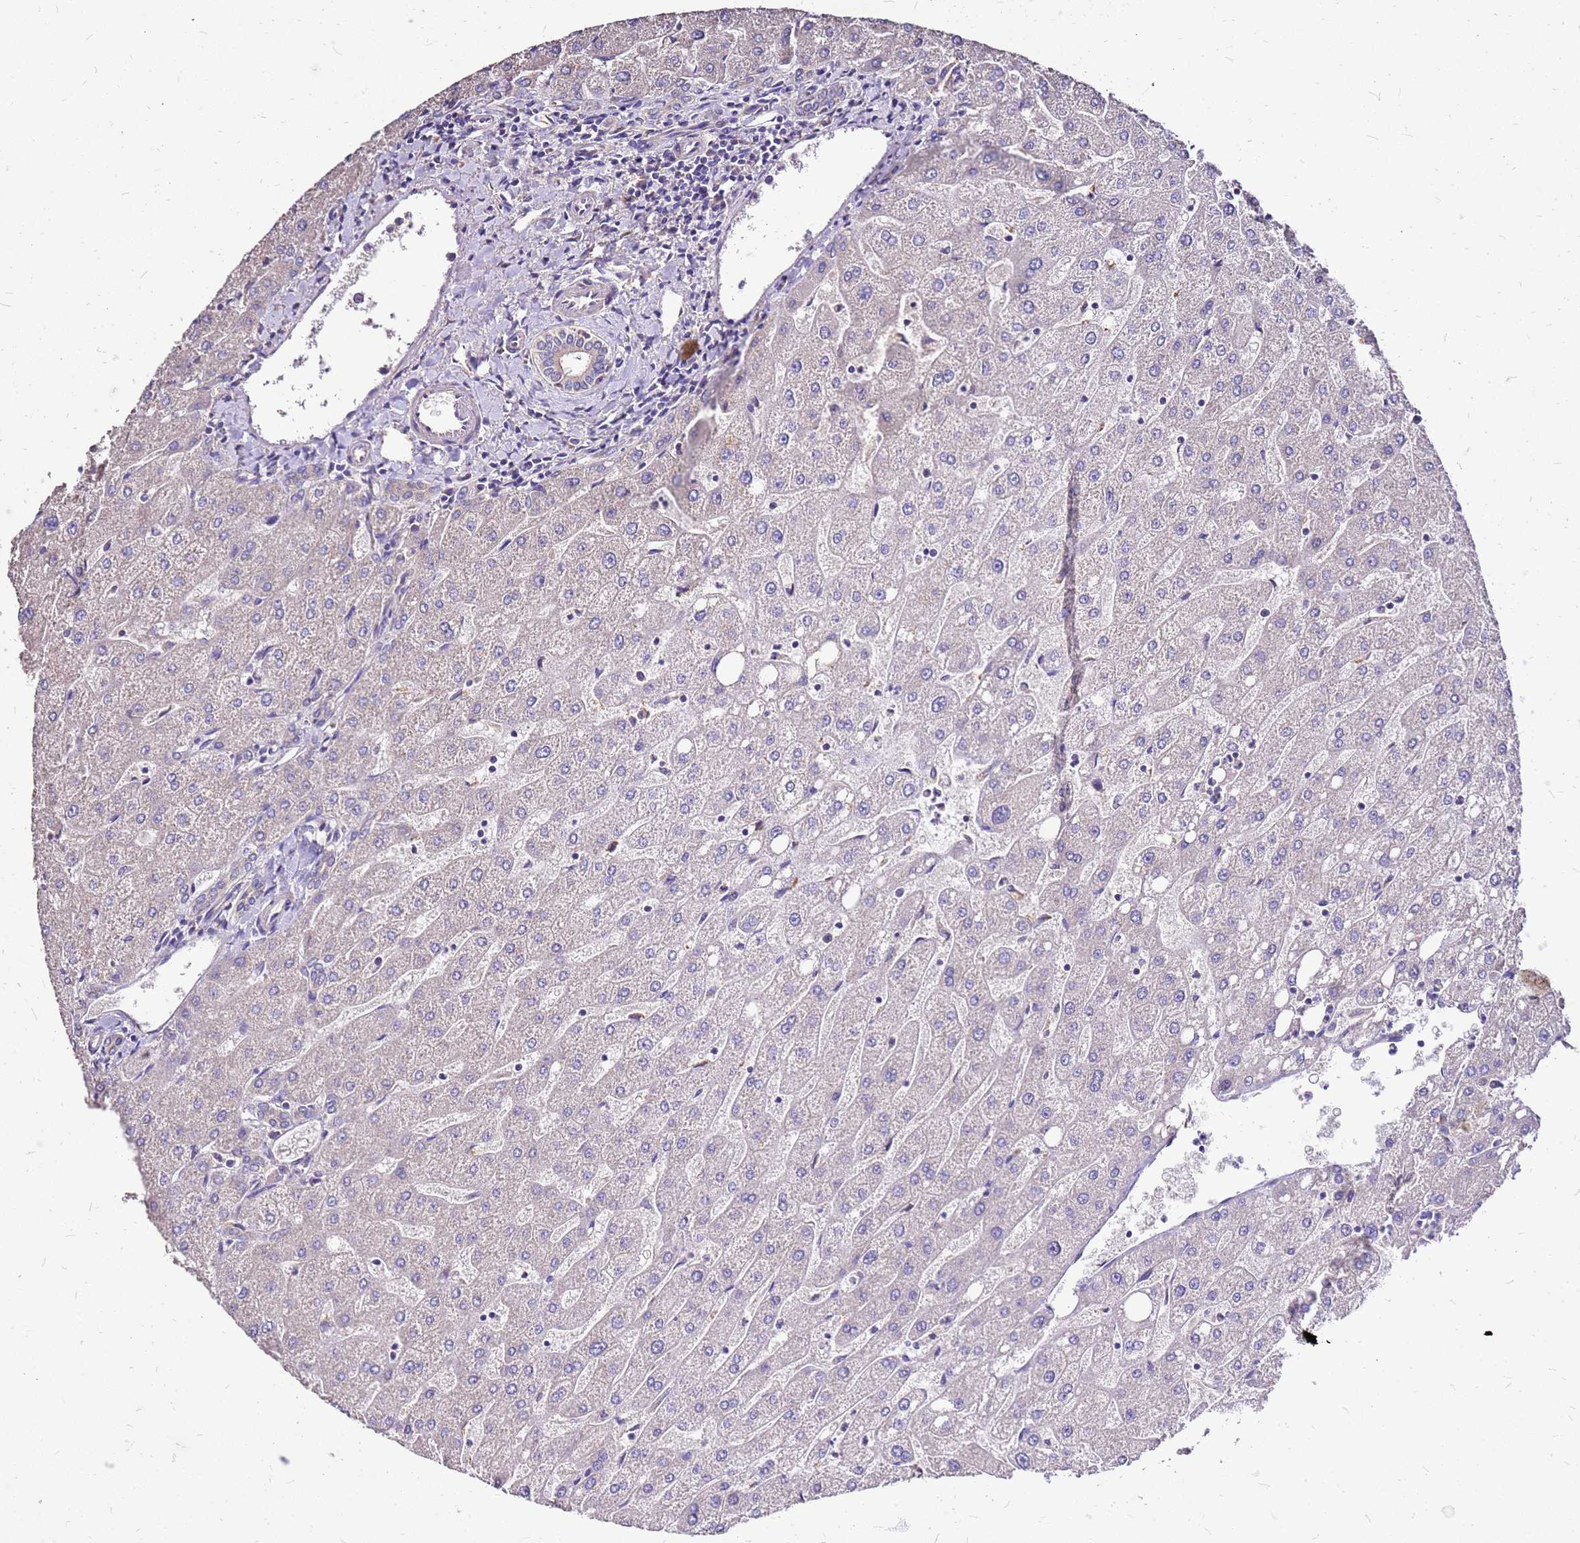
{"staining": {"intensity": "negative", "quantity": "none", "location": "none"}, "tissue": "liver", "cell_type": "Cholangiocytes", "image_type": "normal", "snomed": [{"axis": "morphology", "description": "Normal tissue, NOS"}, {"axis": "topography", "description": "Liver"}], "caption": "Immunohistochemistry histopathology image of unremarkable liver: human liver stained with DAB (3,3'-diaminobenzidine) shows no significant protein staining in cholangiocytes.", "gene": "EXD3", "patient": {"sex": "male", "age": 67}}